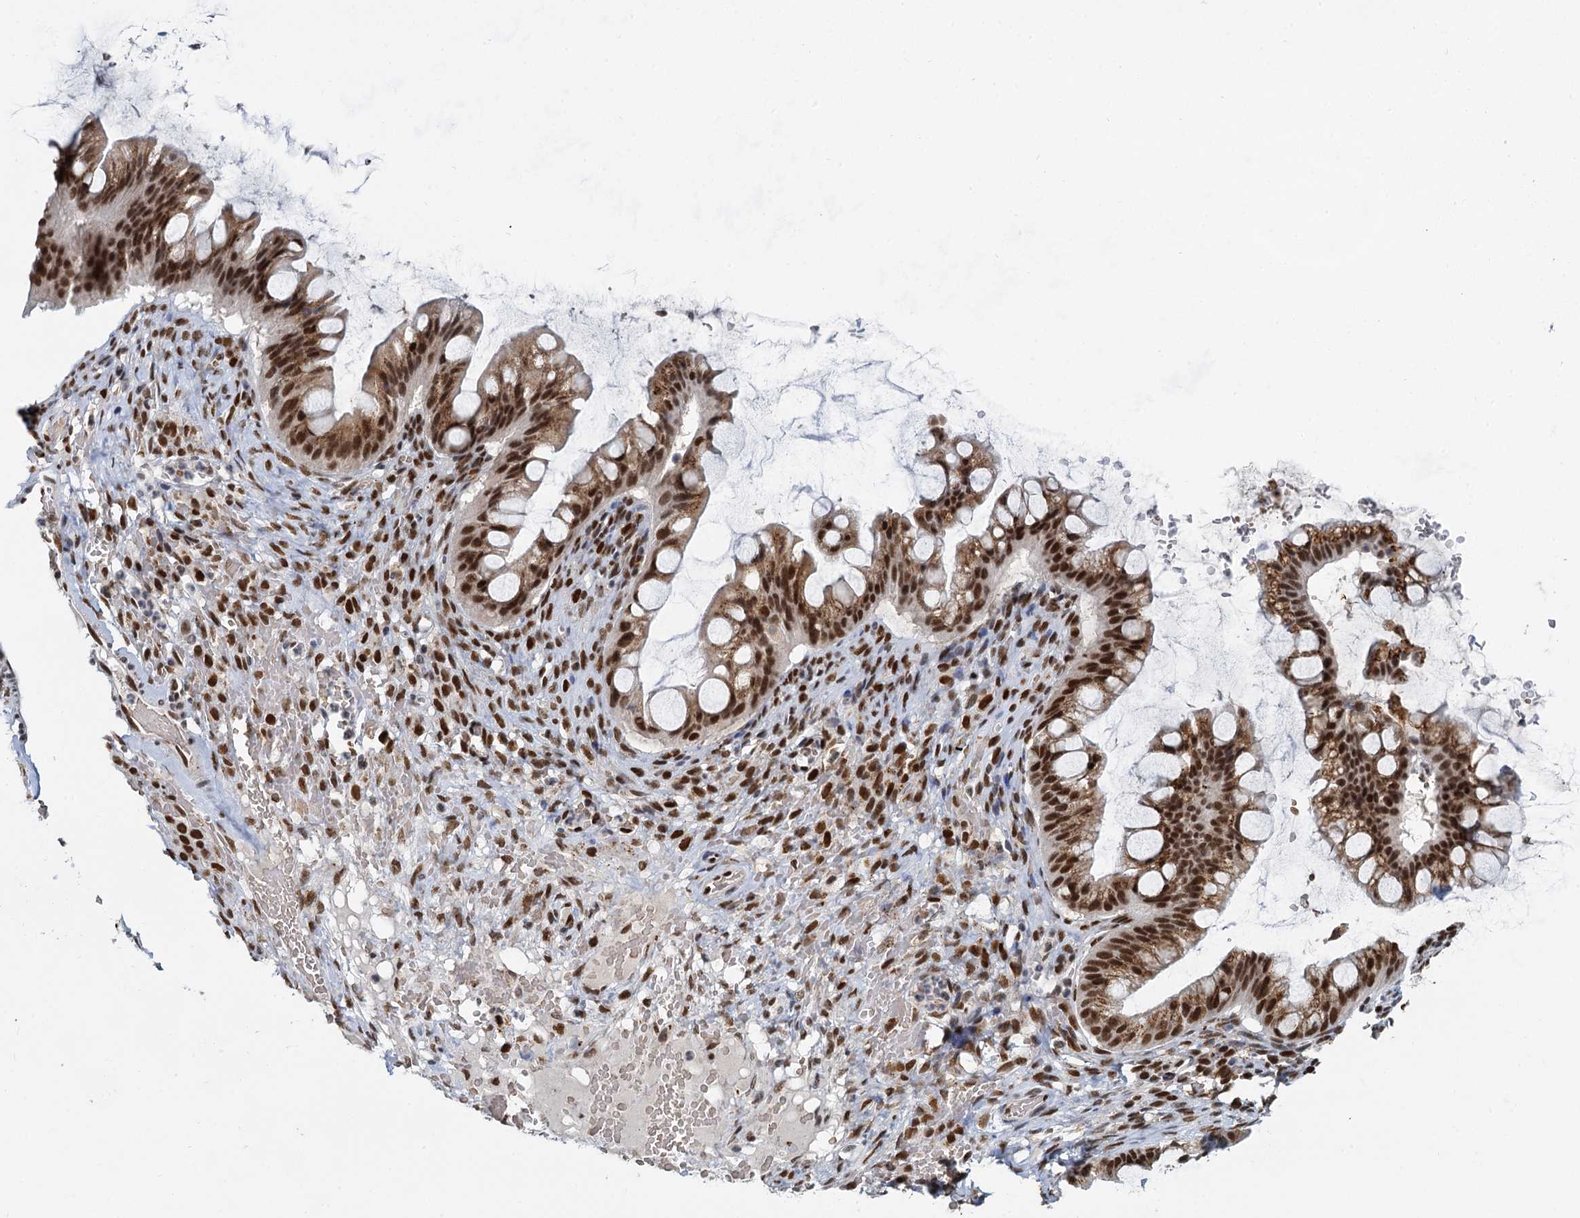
{"staining": {"intensity": "strong", "quantity": ">75%", "location": "nuclear"}, "tissue": "ovarian cancer", "cell_type": "Tumor cells", "image_type": "cancer", "snomed": [{"axis": "morphology", "description": "Cystadenocarcinoma, mucinous, NOS"}, {"axis": "topography", "description": "Ovary"}], "caption": "Immunohistochemical staining of human ovarian cancer exhibits strong nuclear protein staining in about >75% of tumor cells.", "gene": "RPRD1A", "patient": {"sex": "female", "age": 73}}